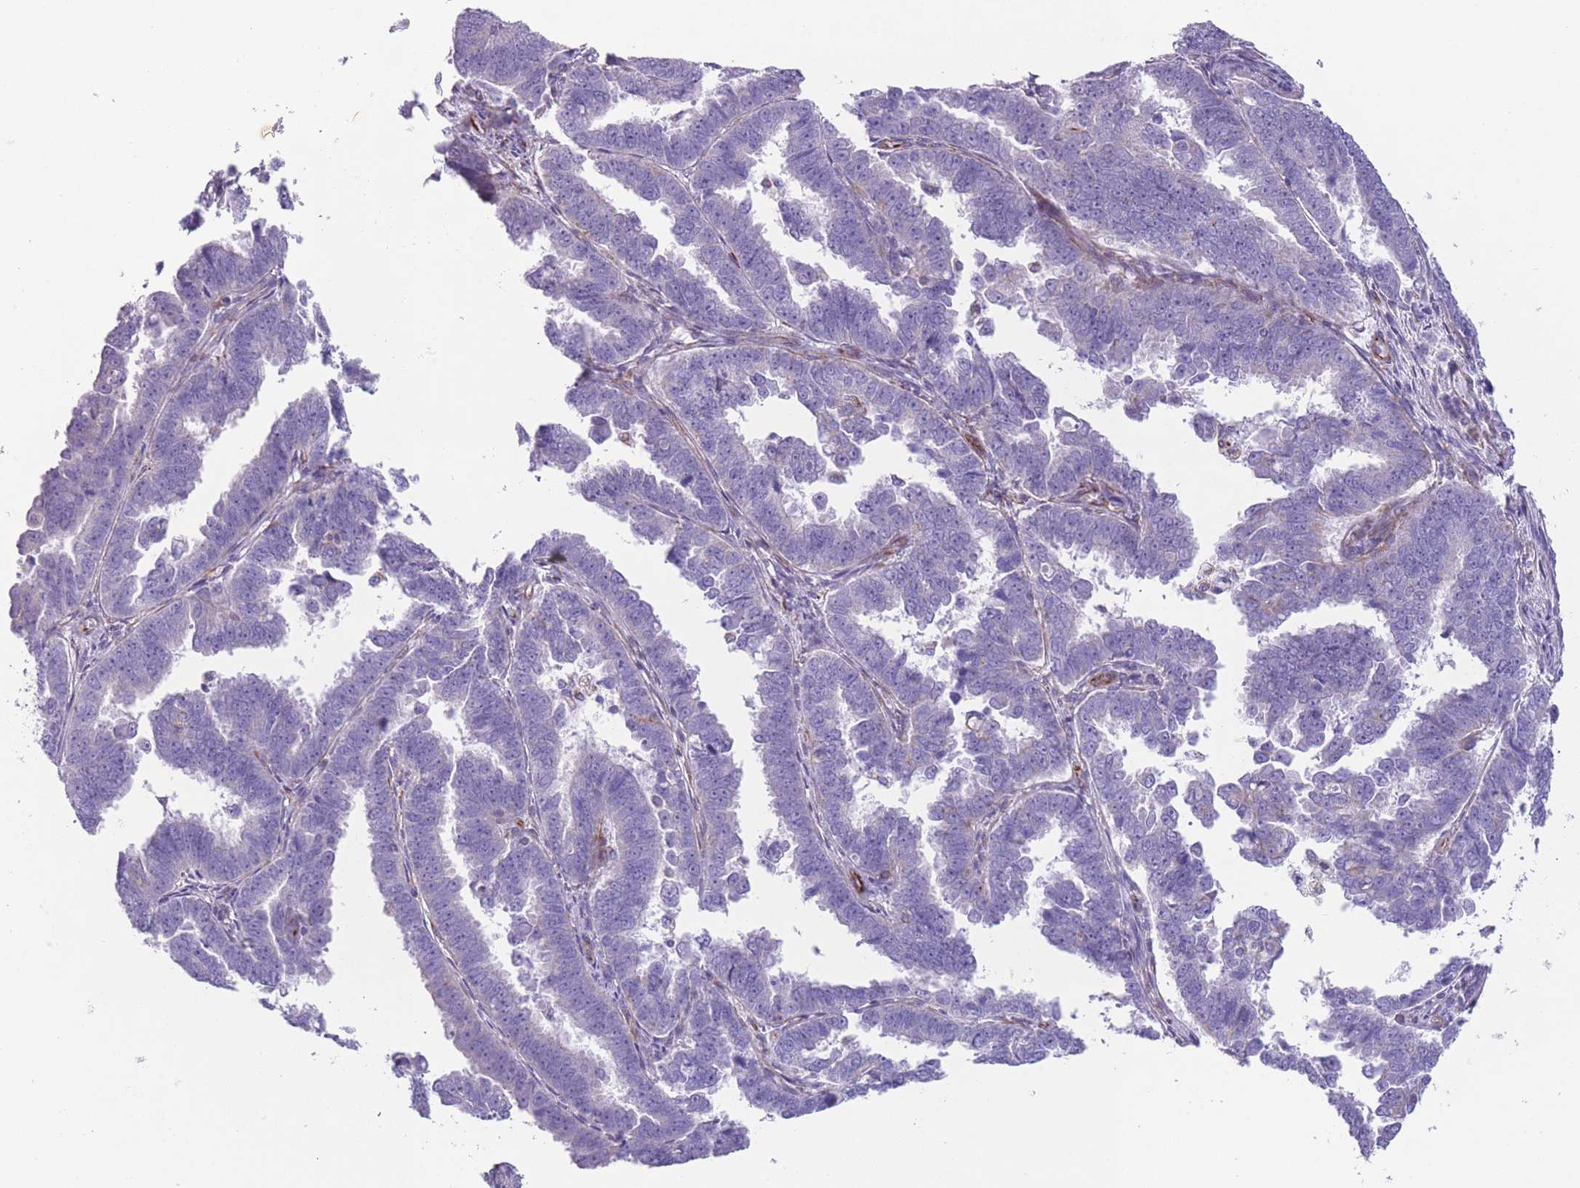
{"staining": {"intensity": "negative", "quantity": "none", "location": "none"}, "tissue": "endometrial cancer", "cell_type": "Tumor cells", "image_type": "cancer", "snomed": [{"axis": "morphology", "description": "Adenocarcinoma, NOS"}, {"axis": "topography", "description": "Endometrium"}], "caption": "The histopathology image exhibits no significant positivity in tumor cells of endometrial adenocarcinoma.", "gene": "PTCD1", "patient": {"sex": "female", "age": 75}}